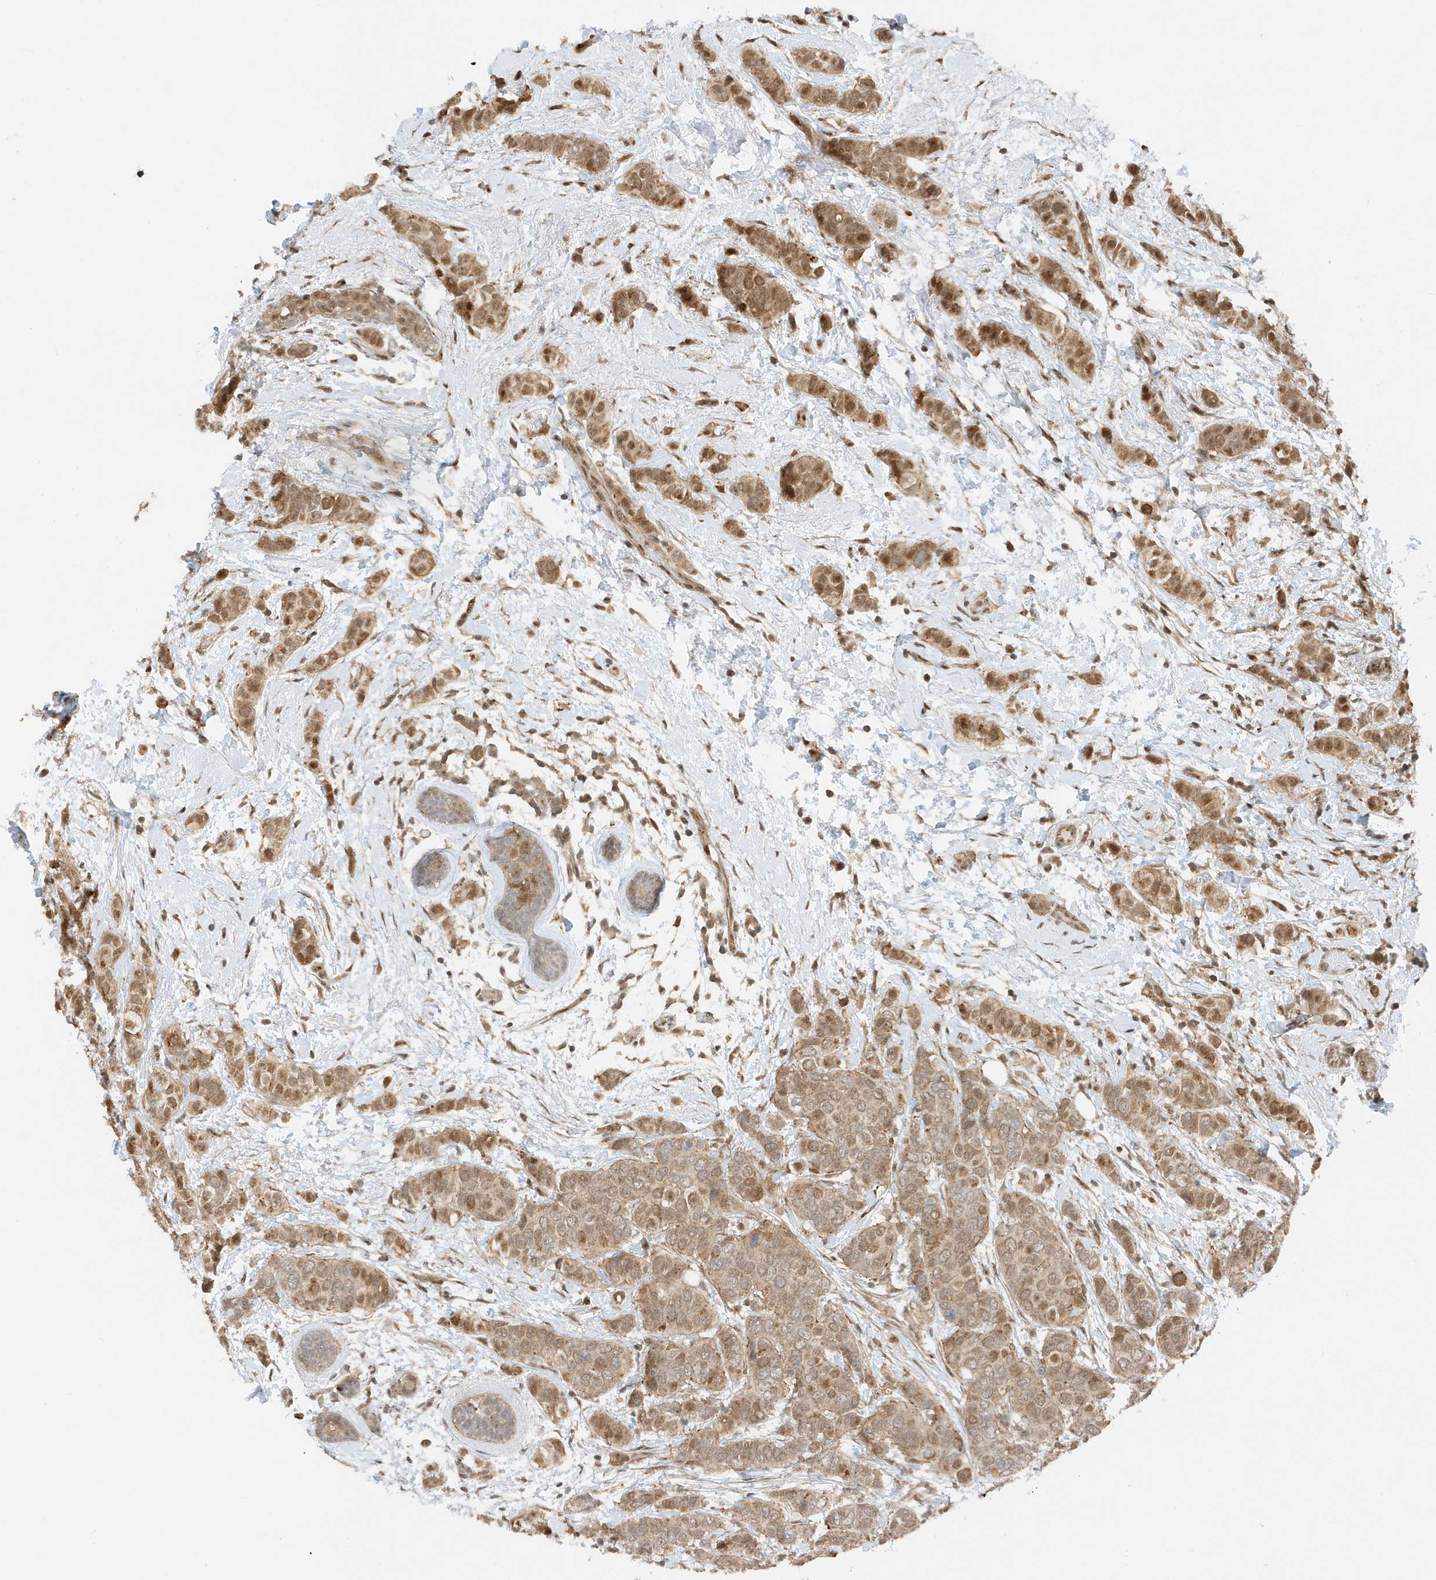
{"staining": {"intensity": "moderate", "quantity": ">75%", "location": "cytoplasmic/membranous,nuclear"}, "tissue": "breast cancer", "cell_type": "Tumor cells", "image_type": "cancer", "snomed": [{"axis": "morphology", "description": "Lobular carcinoma"}, {"axis": "topography", "description": "Breast"}], "caption": "IHC micrograph of neoplastic tissue: breast cancer (lobular carcinoma) stained using immunohistochemistry exhibits medium levels of moderate protein expression localized specifically in the cytoplasmic/membranous and nuclear of tumor cells, appearing as a cytoplasmic/membranous and nuclear brown color.", "gene": "TATDN3", "patient": {"sex": "female", "age": 51}}